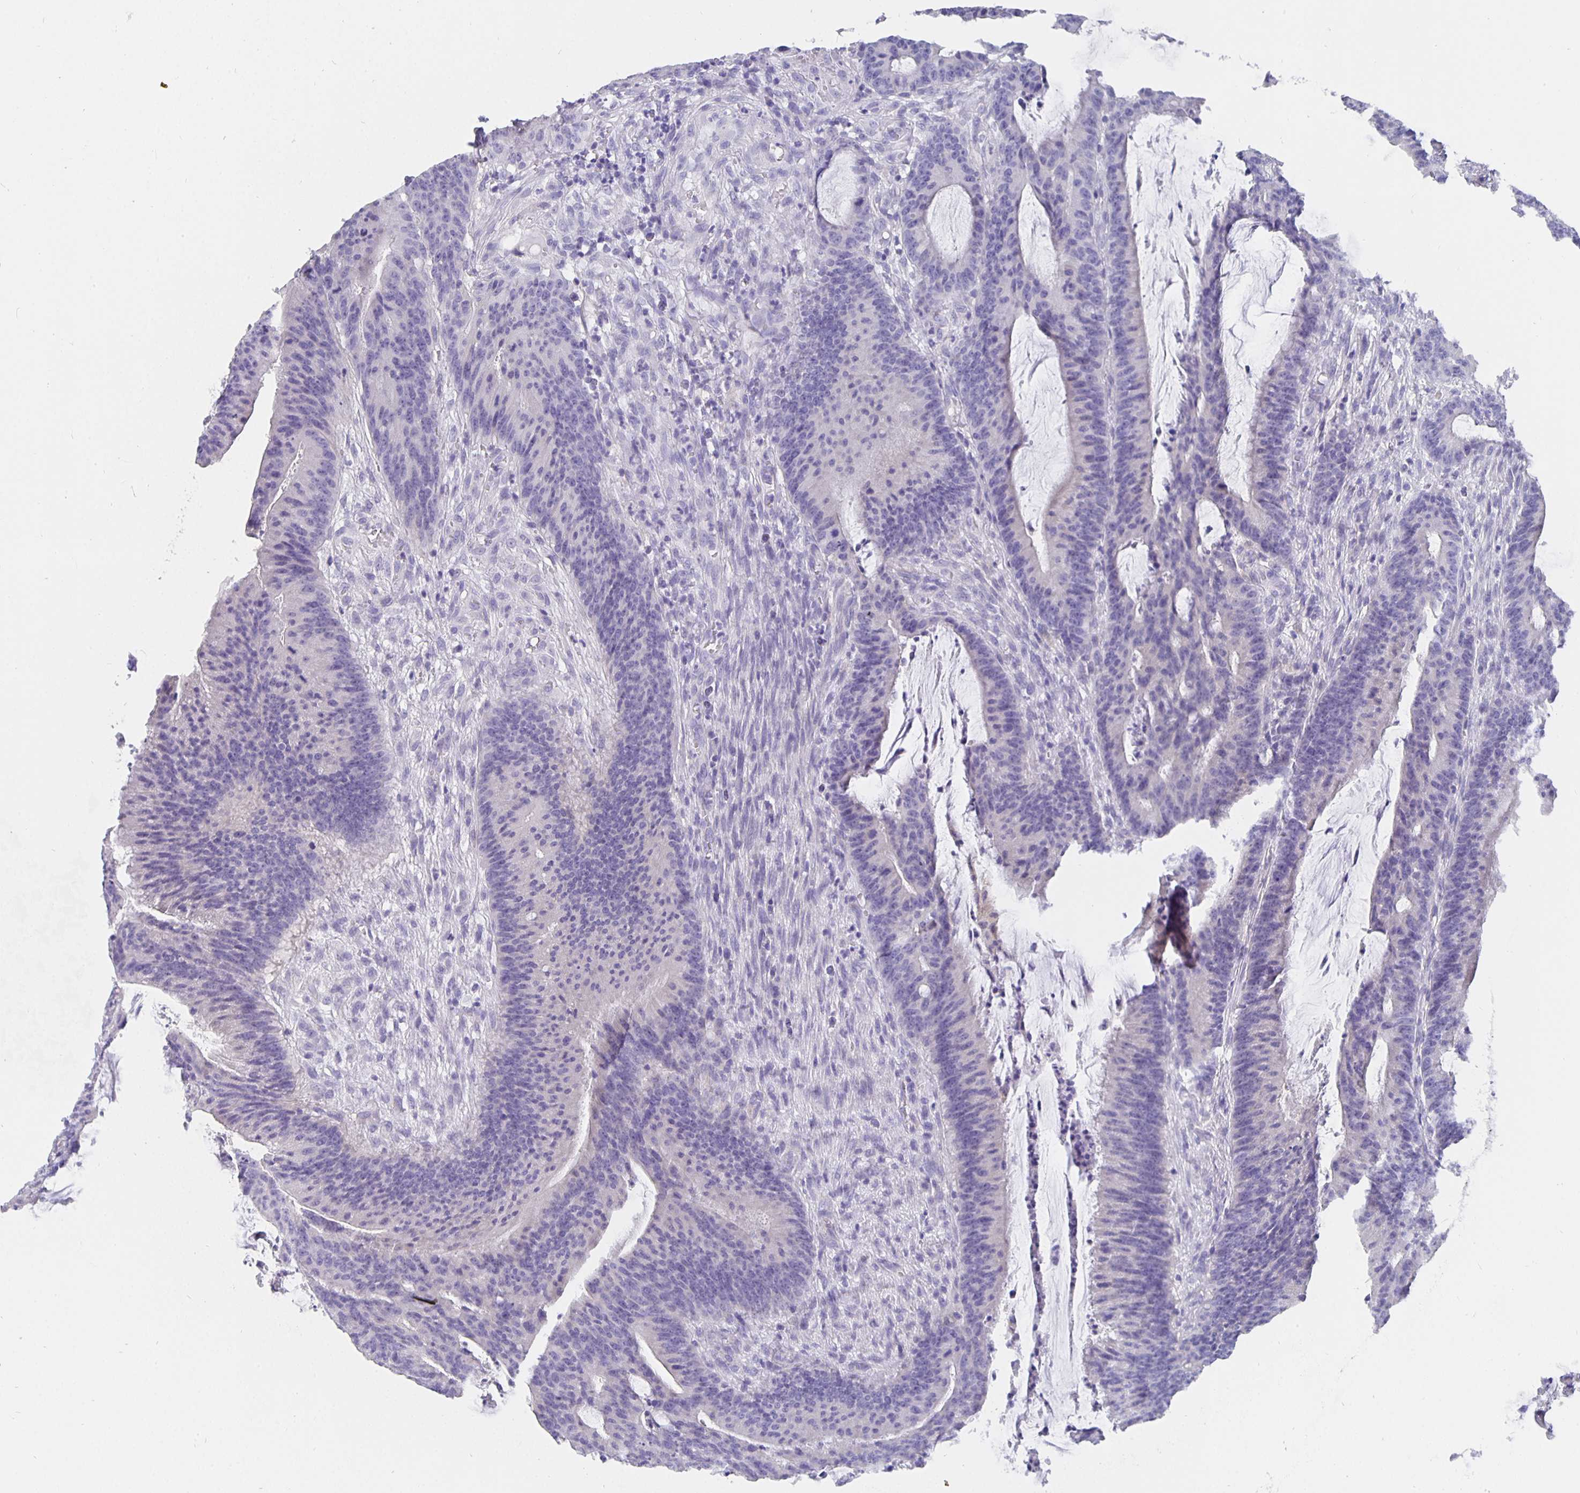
{"staining": {"intensity": "negative", "quantity": "none", "location": "none"}, "tissue": "colorectal cancer", "cell_type": "Tumor cells", "image_type": "cancer", "snomed": [{"axis": "morphology", "description": "Adenocarcinoma, NOS"}, {"axis": "topography", "description": "Colon"}], "caption": "Human colorectal cancer stained for a protein using immunohistochemistry shows no positivity in tumor cells.", "gene": "CFAP74", "patient": {"sex": "female", "age": 78}}